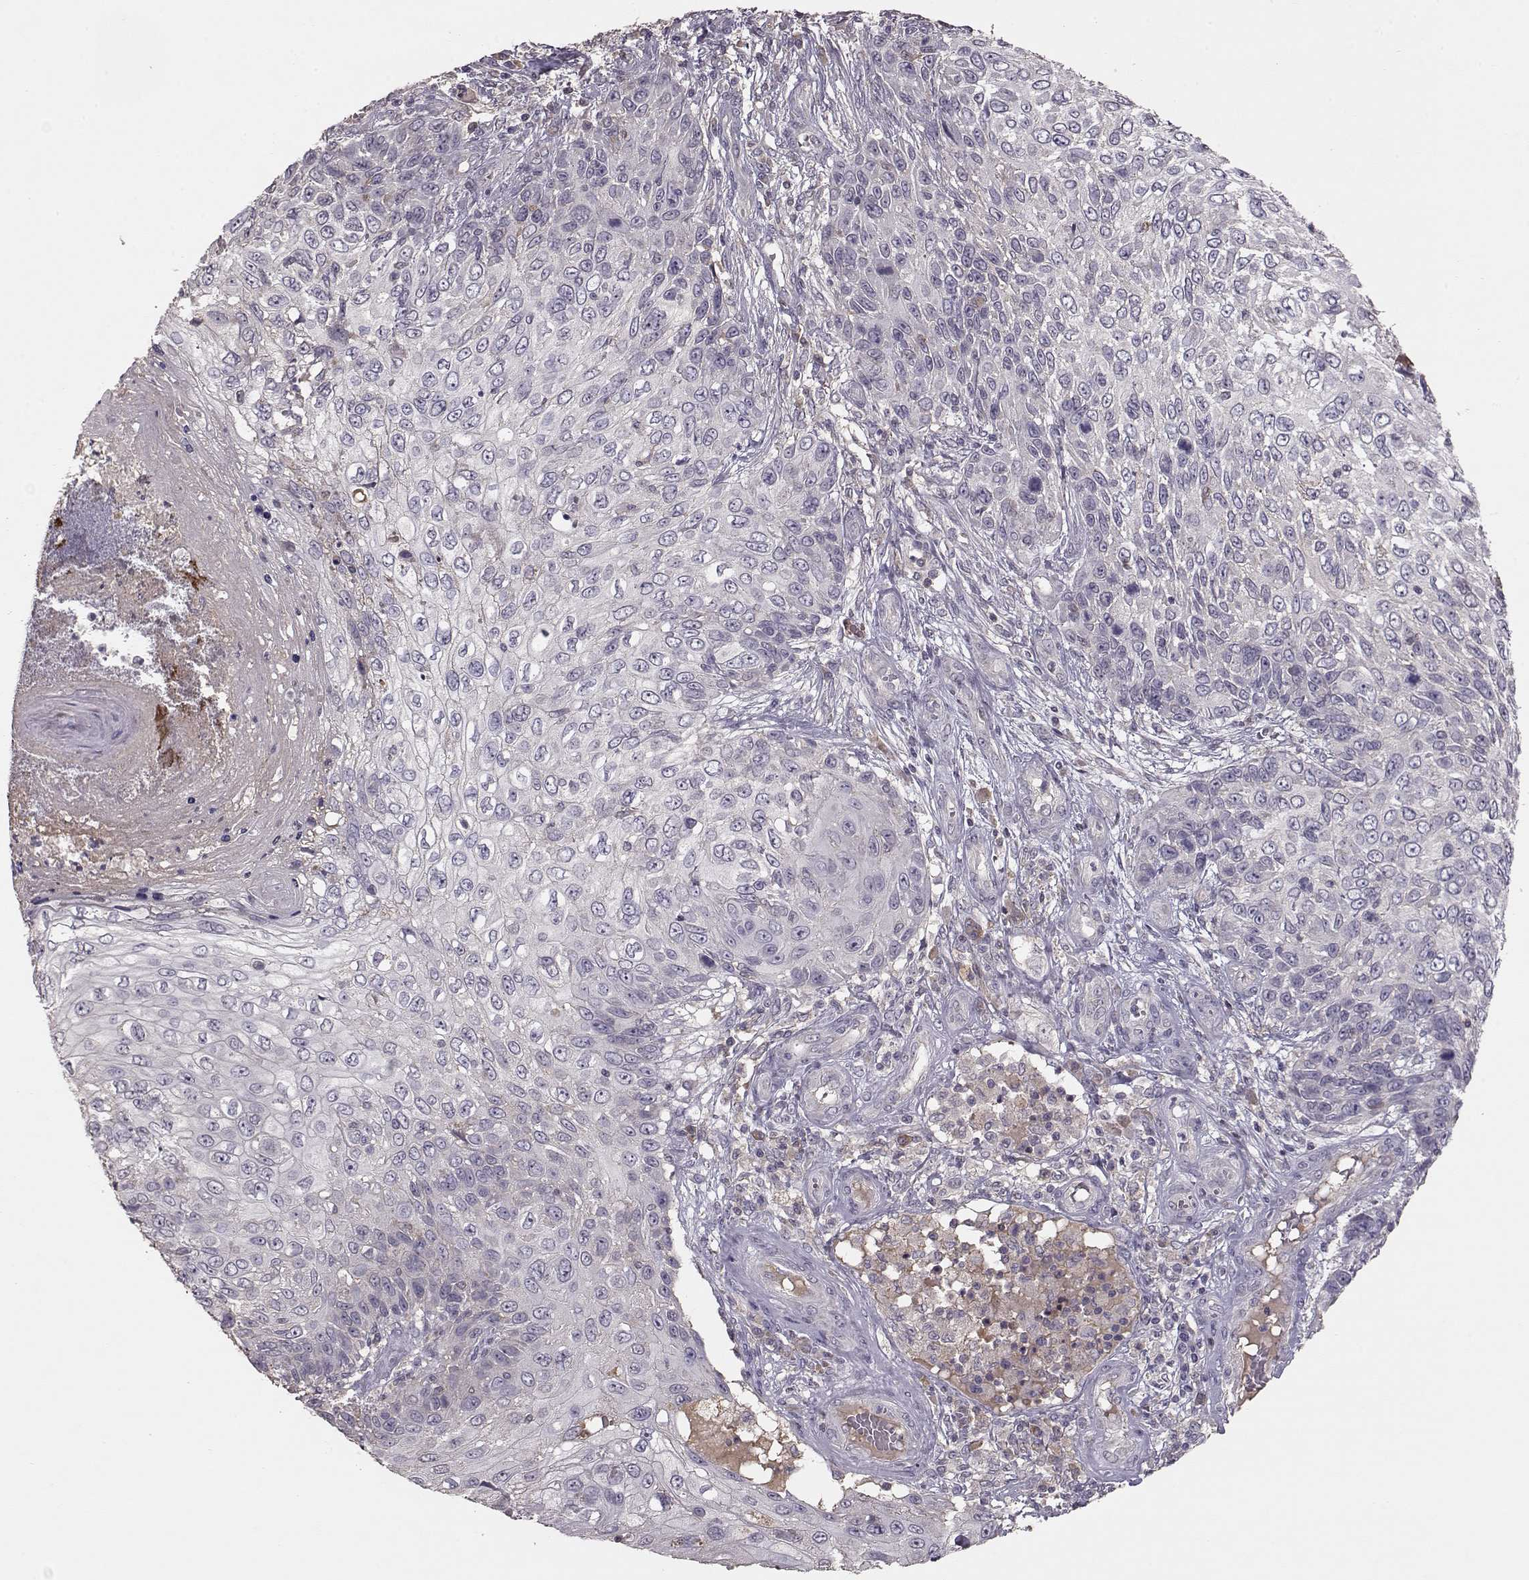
{"staining": {"intensity": "negative", "quantity": "none", "location": "none"}, "tissue": "skin cancer", "cell_type": "Tumor cells", "image_type": "cancer", "snomed": [{"axis": "morphology", "description": "Squamous cell carcinoma, NOS"}, {"axis": "topography", "description": "Skin"}], "caption": "Immunohistochemical staining of skin squamous cell carcinoma reveals no significant positivity in tumor cells.", "gene": "PMCH", "patient": {"sex": "male", "age": 92}}